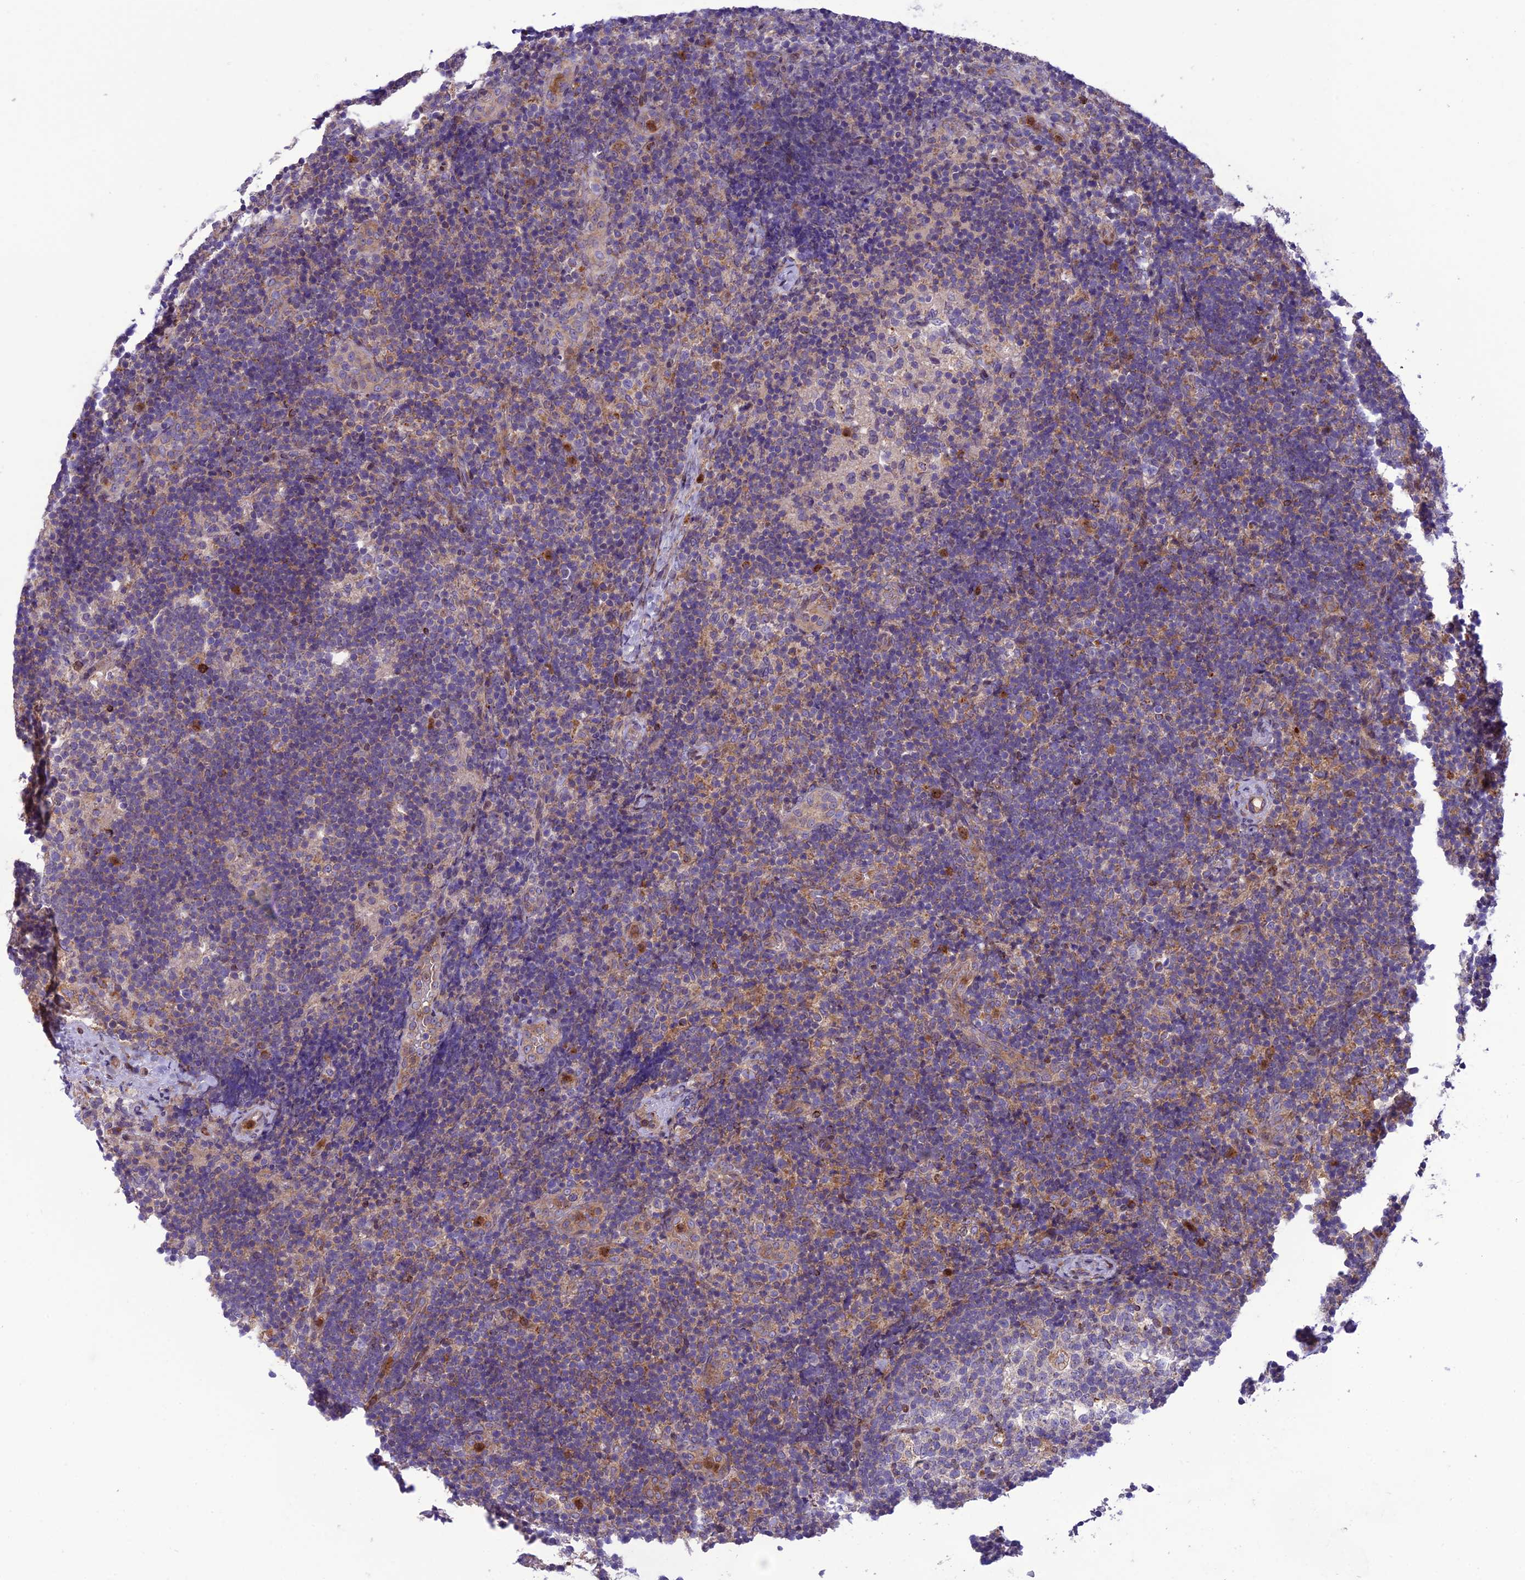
{"staining": {"intensity": "negative", "quantity": "none", "location": "none"}, "tissue": "lymph node", "cell_type": "Germinal center cells", "image_type": "normal", "snomed": [{"axis": "morphology", "description": "Normal tissue, NOS"}, {"axis": "topography", "description": "Lymph node"}], "caption": "Image shows no protein expression in germinal center cells of unremarkable lymph node.", "gene": "JMY", "patient": {"sex": "female", "age": 22}}